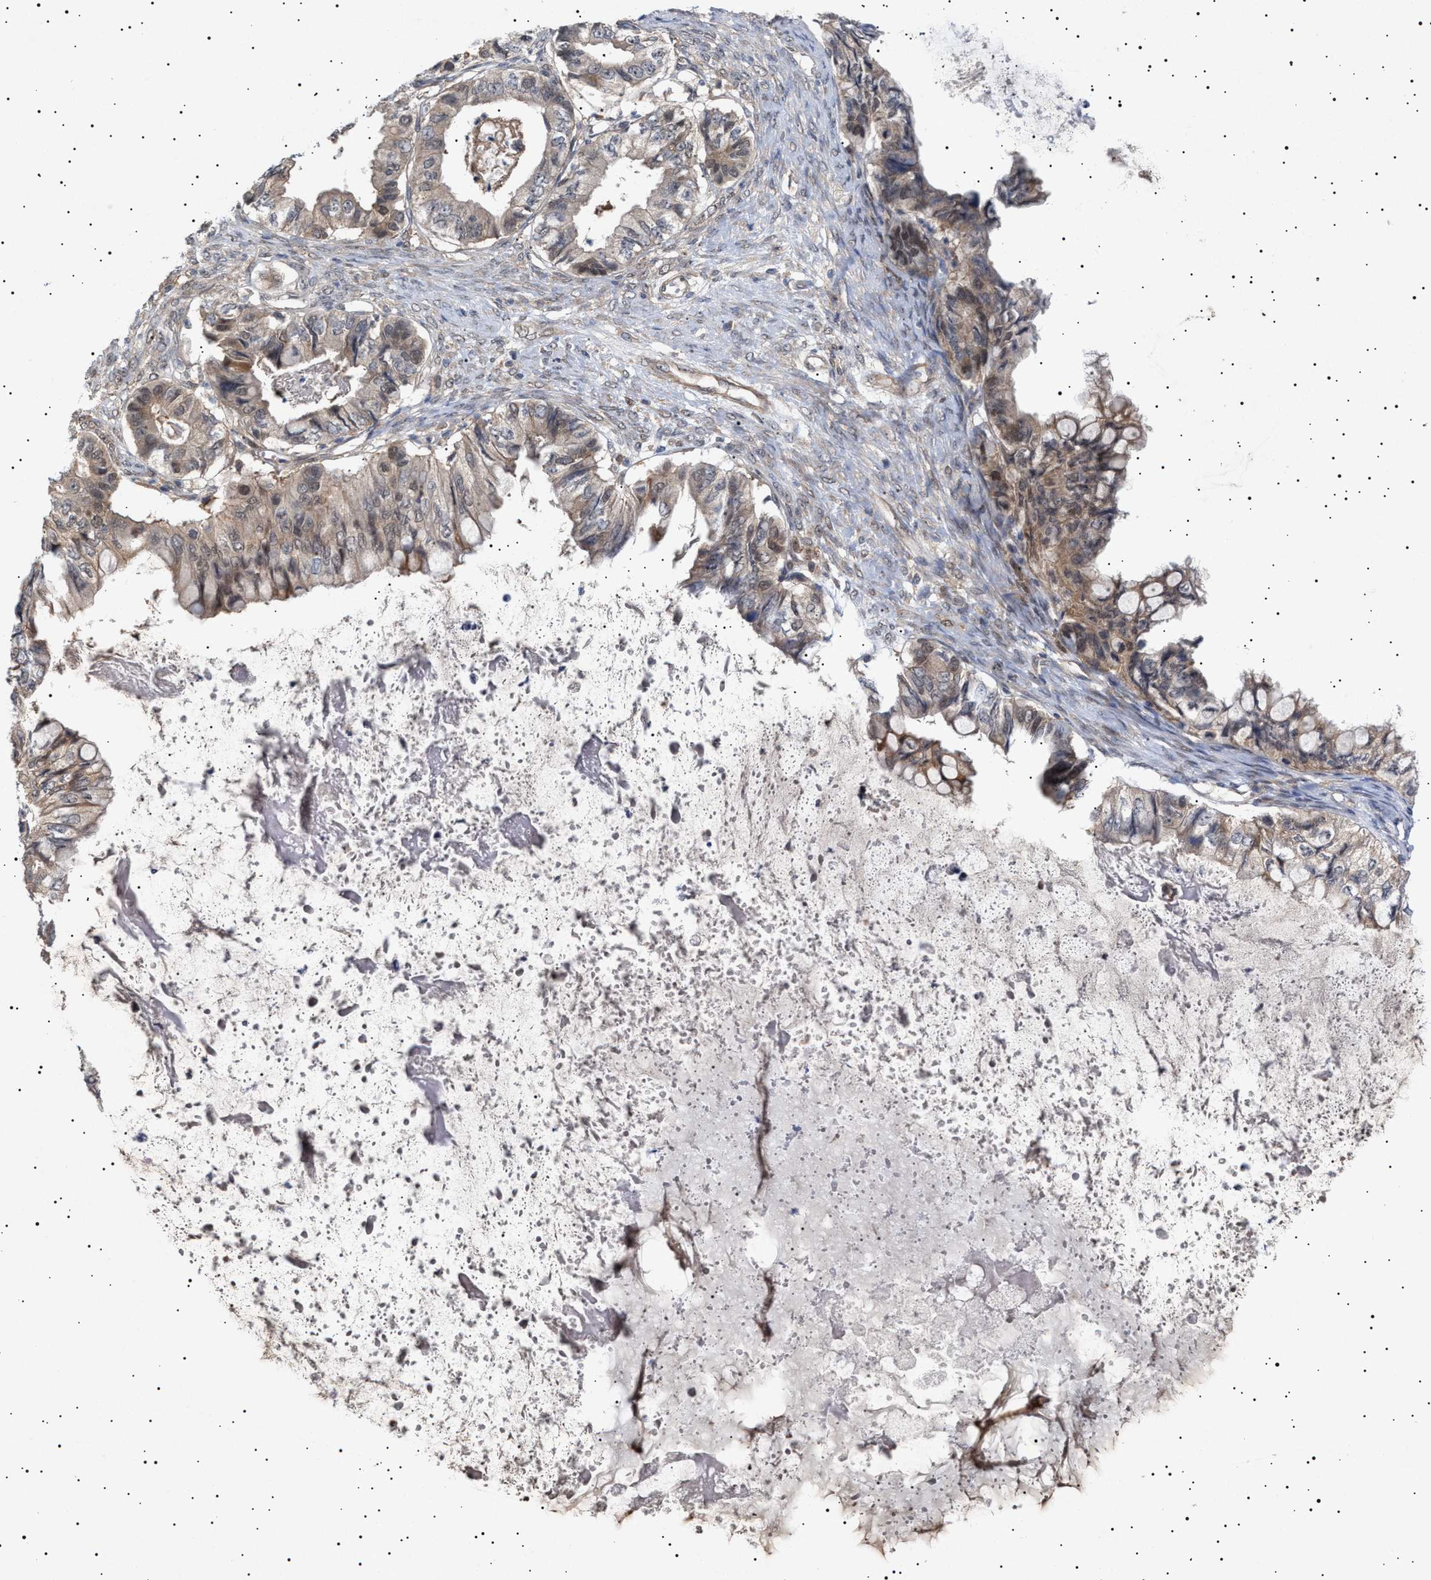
{"staining": {"intensity": "weak", "quantity": ">75%", "location": "cytoplasmic/membranous"}, "tissue": "ovarian cancer", "cell_type": "Tumor cells", "image_type": "cancer", "snomed": [{"axis": "morphology", "description": "Cystadenocarcinoma, mucinous, NOS"}, {"axis": "topography", "description": "Ovary"}], "caption": "High-power microscopy captured an IHC image of ovarian cancer, revealing weak cytoplasmic/membranous staining in about >75% of tumor cells. Ihc stains the protein of interest in brown and the nuclei are stained blue.", "gene": "NPLOC4", "patient": {"sex": "female", "age": 80}}